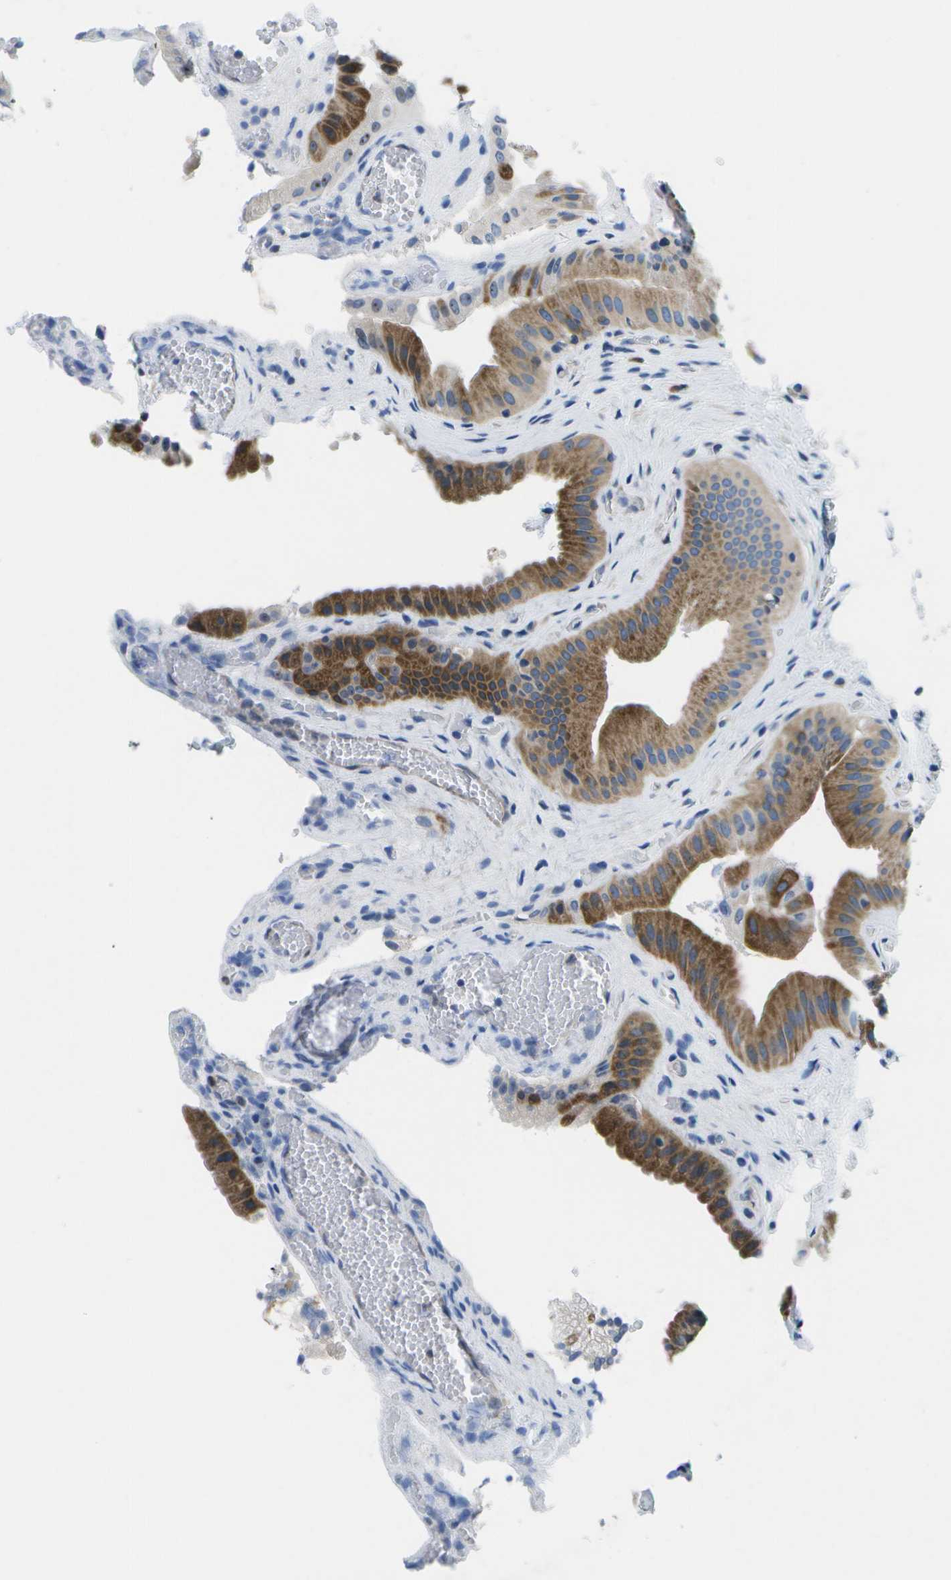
{"staining": {"intensity": "moderate", "quantity": ">75%", "location": "cytoplasmic/membranous"}, "tissue": "gallbladder", "cell_type": "Glandular cells", "image_type": "normal", "snomed": [{"axis": "morphology", "description": "Normal tissue, NOS"}, {"axis": "topography", "description": "Gallbladder"}], "caption": "This photomicrograph shows immunohistochemistry staining of normal gallbladder, with medium moderate cytoplasmic/membranous staining in approximately >75% of glandular cells.", "gene": "GDF5", "patient": {"sex": "male", "age": 49}}